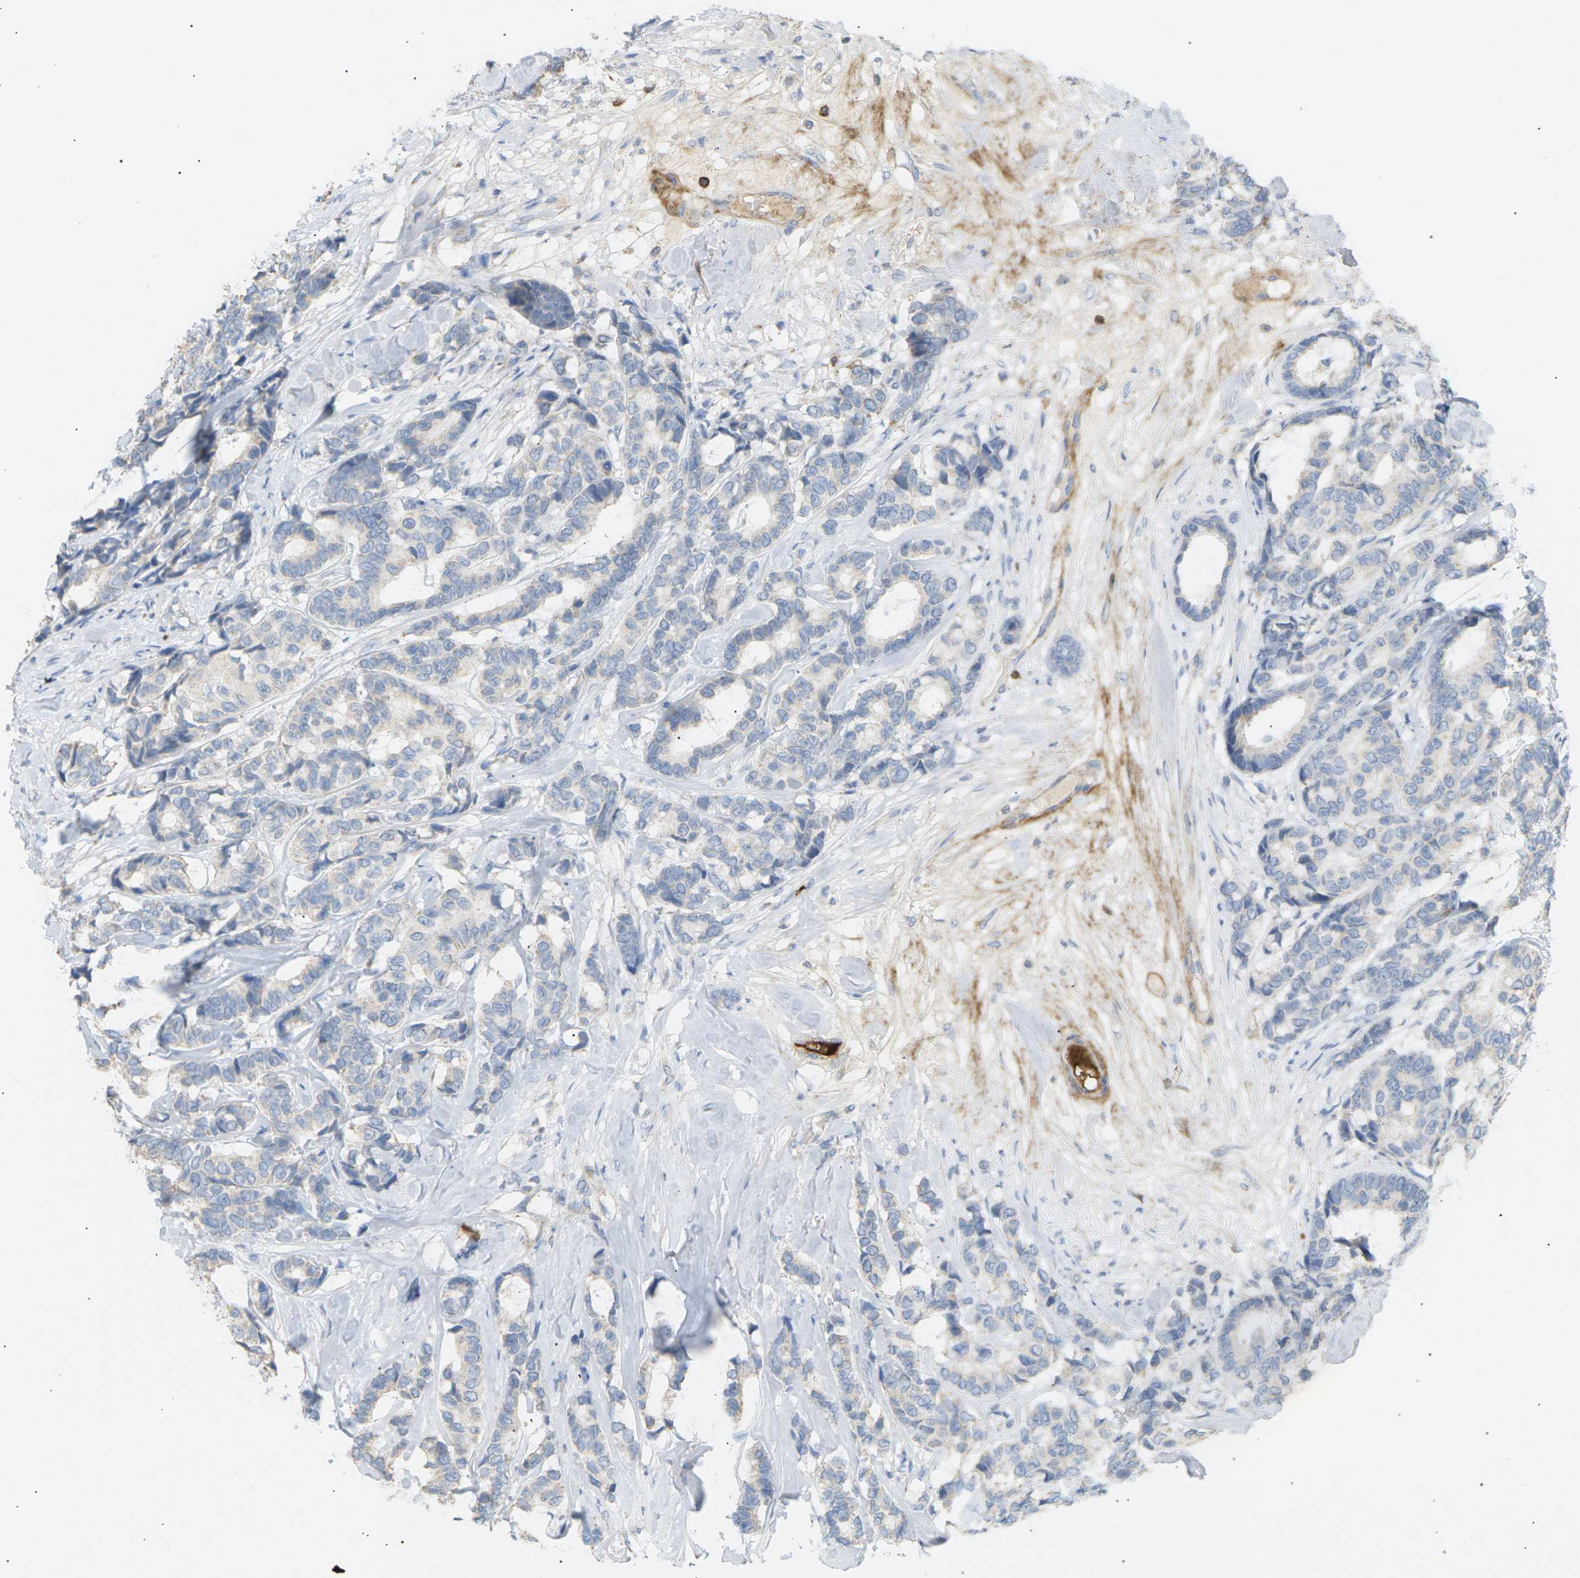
{"staining": {"intensity": "negative", "quantity": "none", "location": "none"}, "tissue": "breast cancer", "cell_type": "Tumor cells", "image_type": "cancer", "snomed": [{"axis": "morphology", "description": "Duct carcinoma"}, {"axis": "topography", "description": "Breast"}], "caption": "A high-resolution image shows IHC staining of breast cancer (invasive ductal carcinoma), which demonstrates no significant staining in tumor cells. (Immunohistochemistry (ihc), brightfield microscopy, high magnification).", "gene": "LIME1", "patient": {"sex": "female", "age": 87}}